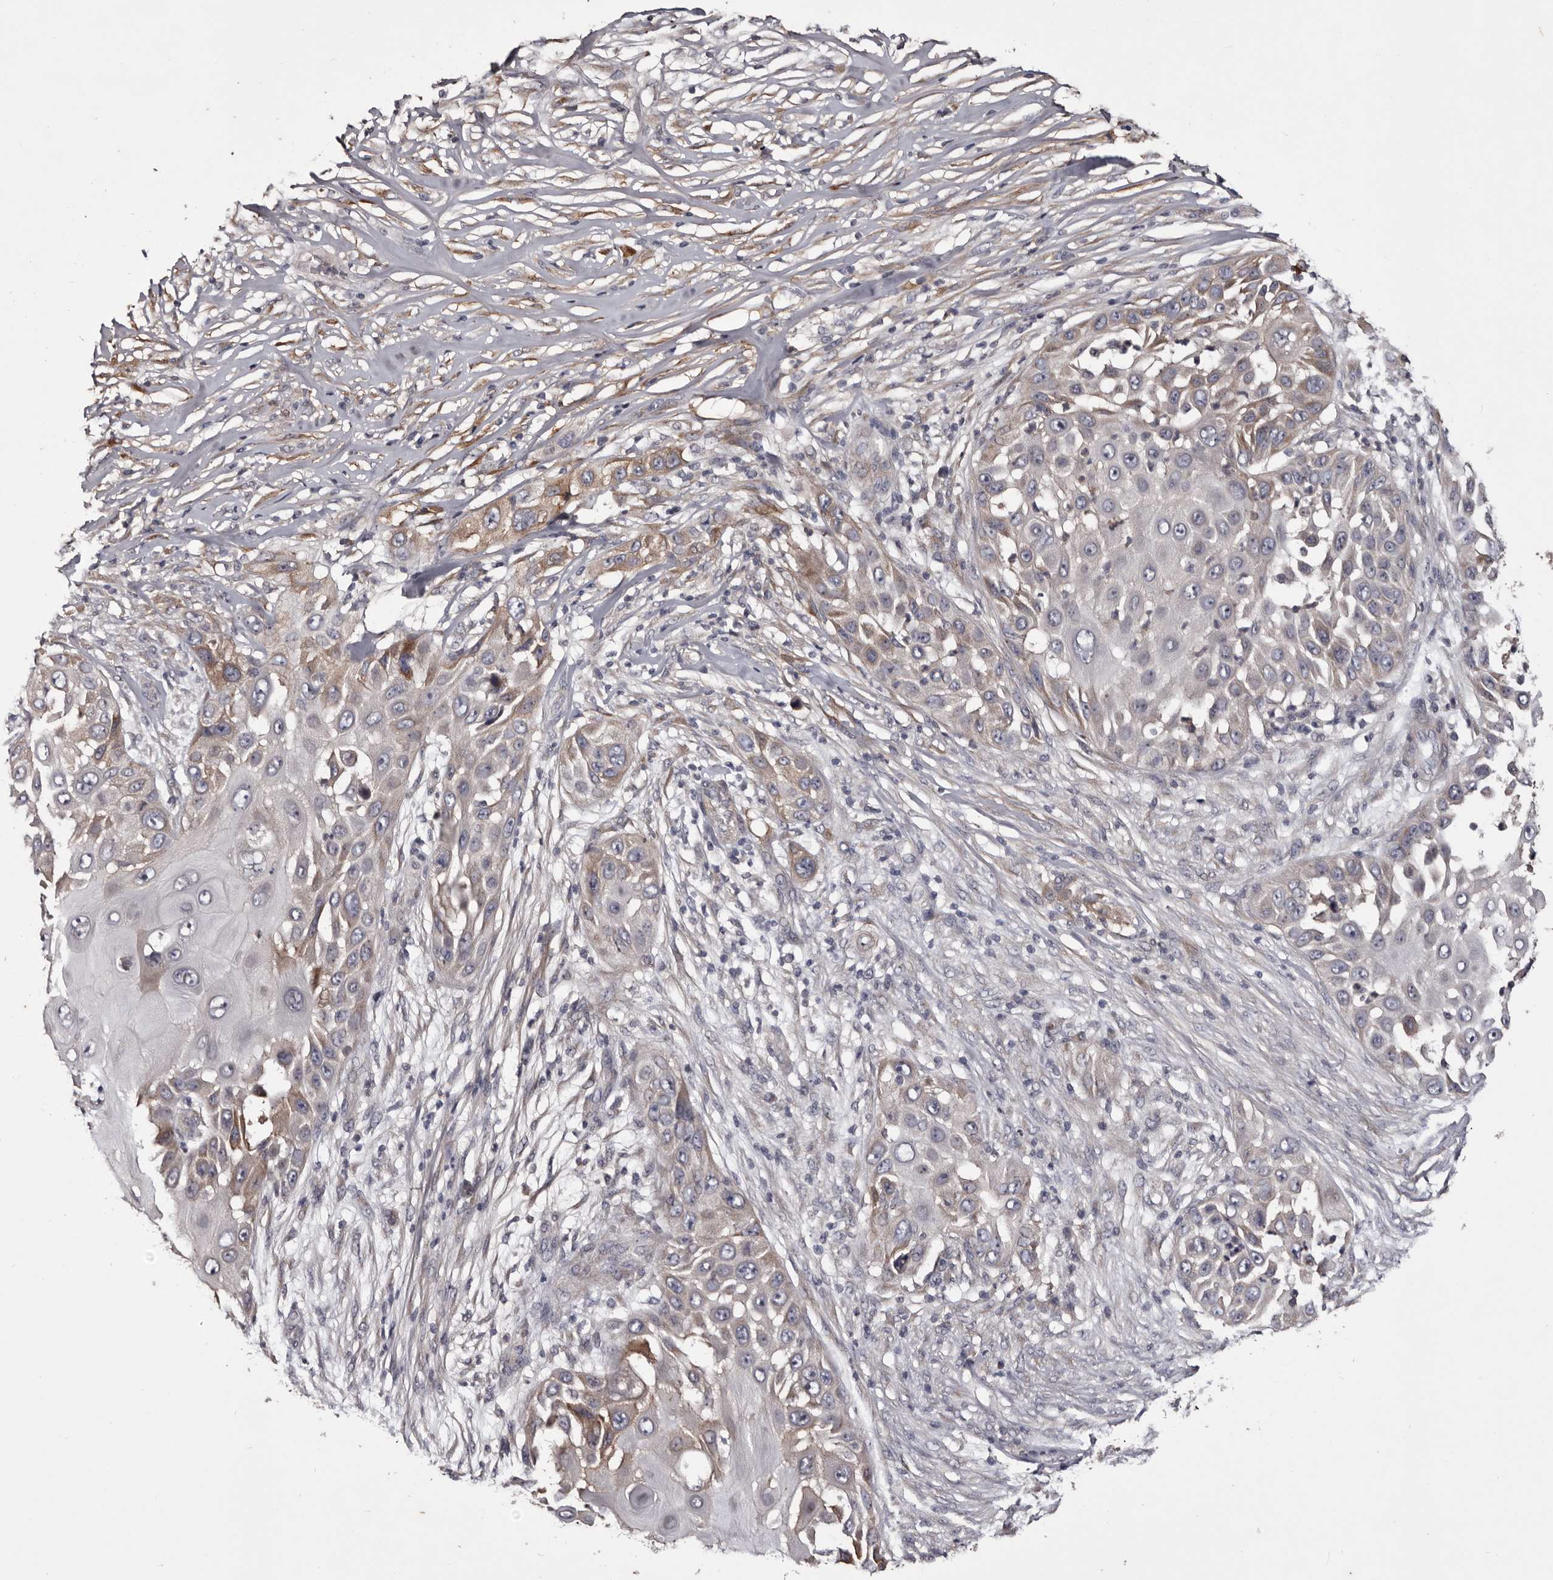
{"staining": {"intensity": "weak", "quantity": "25%-75%", "location": "cytoplasmic/membranous"}, "tissue": "skin cancer", "cell_type": "Tumor cells", "image_type": "cancer", "snomed": [{"axis": "morphology", "description": "Squamous cell carcinoma, NOS"}, {"axis": "topography", "description": "Skin"}], "caption": "Skin squamous cell carcinoma stained for a protein (brown) exhibits weak cytoplasmic/membranous positive positivity in about 25%-75% of tumor cells.", "gene": "CYP1B1", "patient": {"sex": "female", "age": 44}}